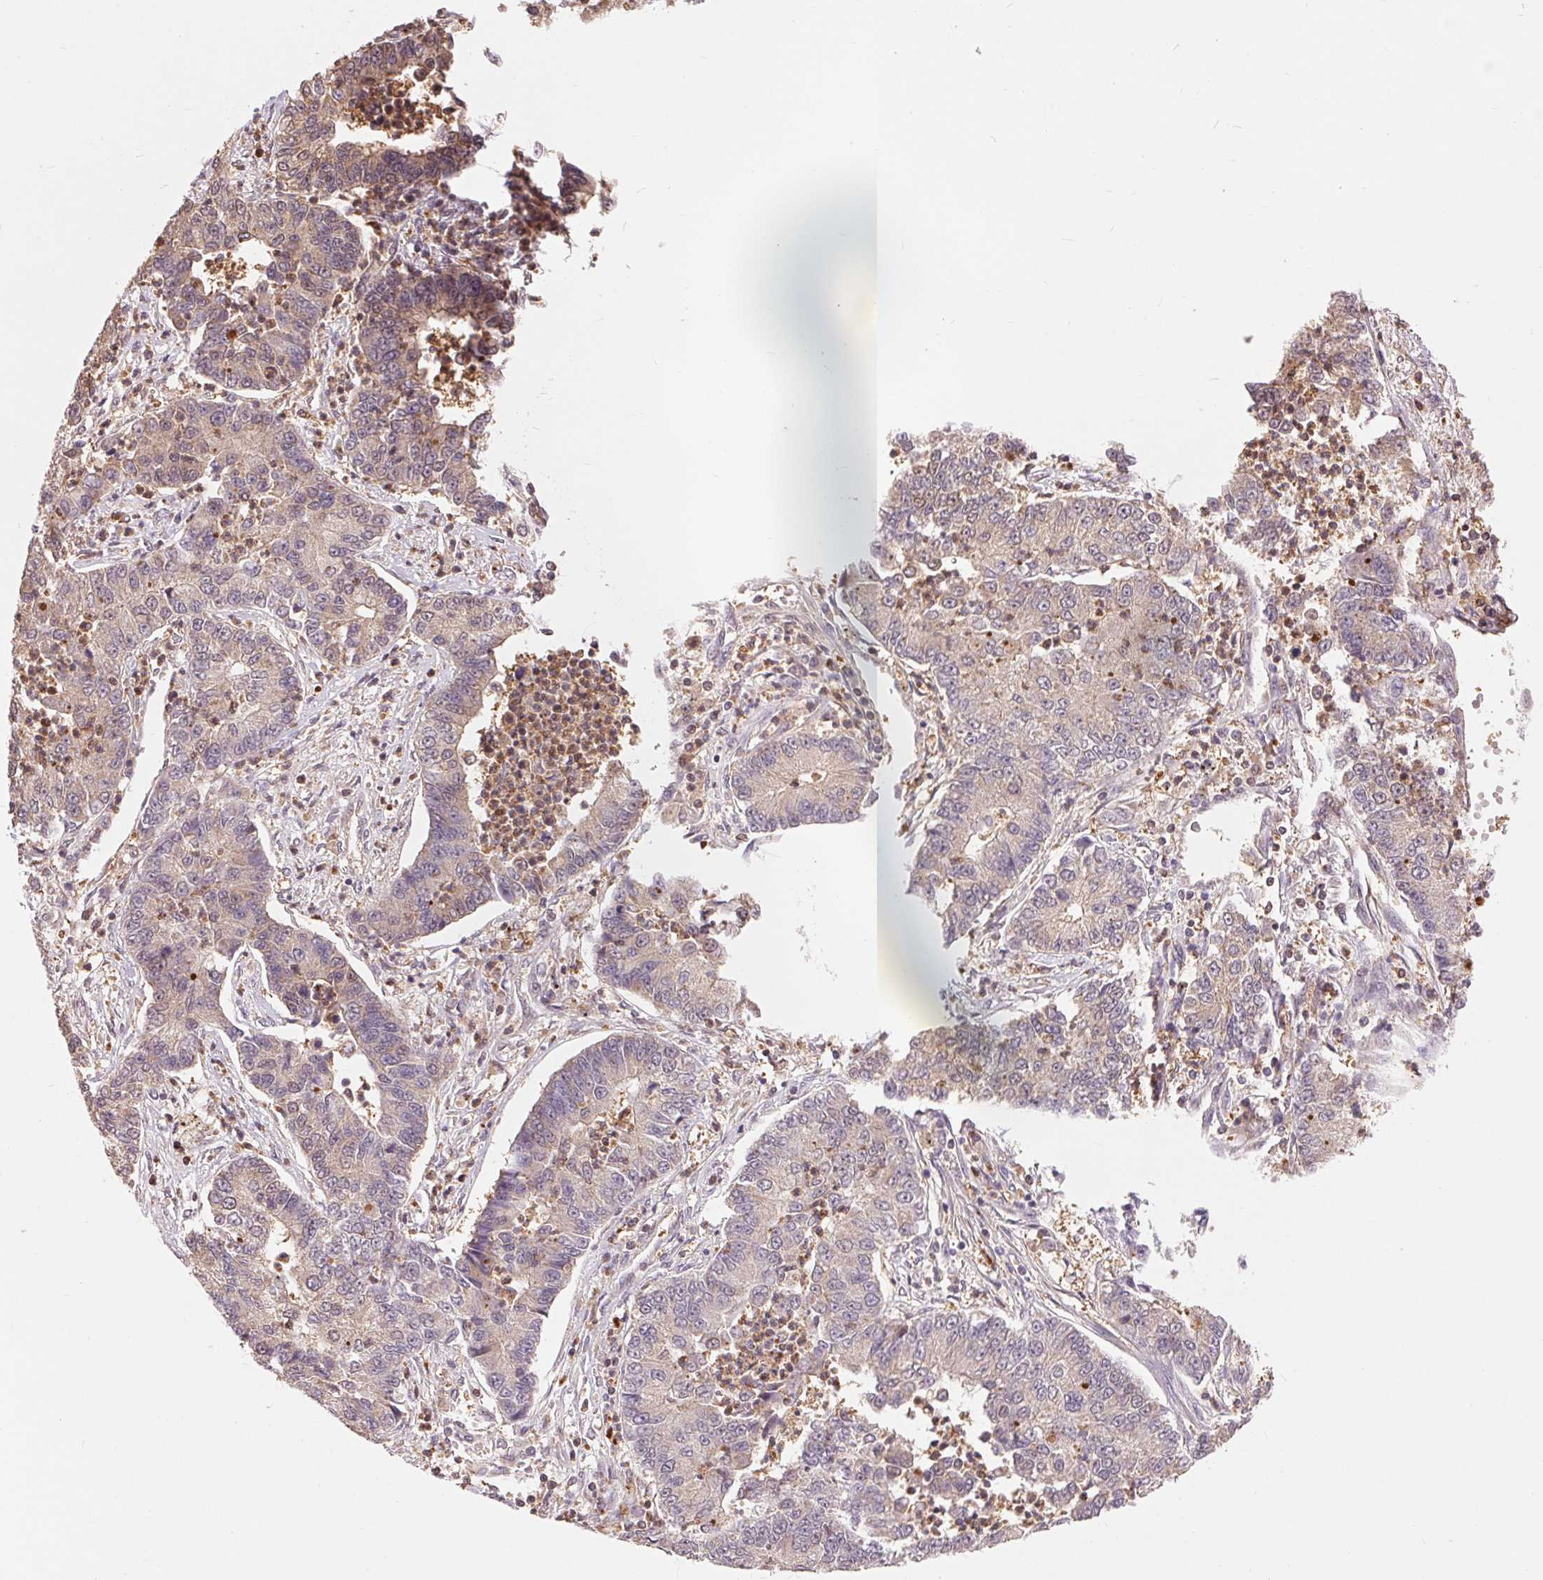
{"staining": {"intensity": "weak", "quantity": "<25%", "location": "cytoplasmic/membranous"}, "tissue": "lung cancer", "cell_type": "Tumor cells", "image_type": "cancer", "snomed": [{"axis": "morphology", "description": "Adenocarcinoma, NOS"}, {"axis": "topography", "description": "Lung"}], "caption": "IHC of human lung cancer (adenocarcinoma) reveals no positivity in tumor cells.", "gene": "TMEM273", "patient": {"sex": "female", "age": 57}}